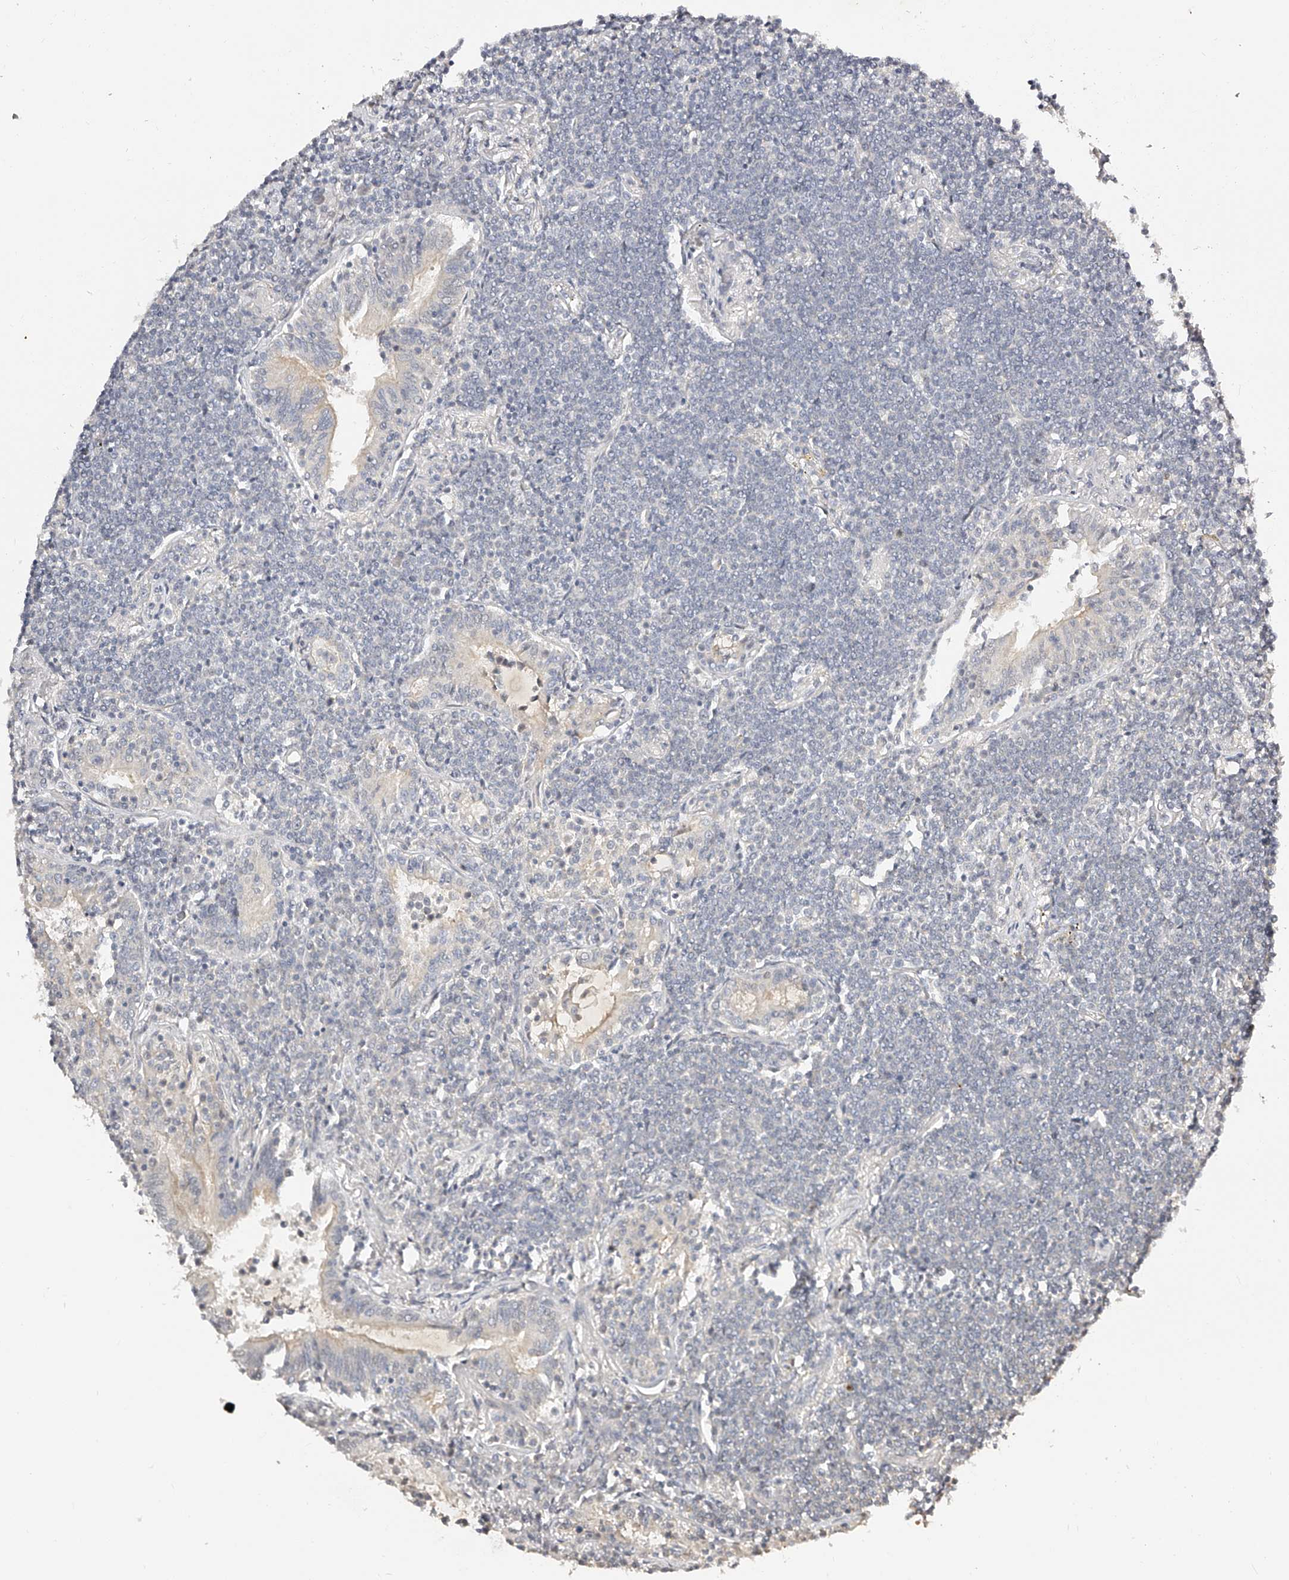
{"staining": {"intensity": "negative", "quantity": "none", "location": "none"}, "tissue": "lymphoma", "cell_type": "Tumor cells", "image_type": "cancer", "snomed": [{"axis": "morphology", "description": "Malignant lymphoma, non-Hodgkin's type, Low grade"}, {"axis": "topography", "description": "Lung"}], "caption": "Human lymphoma stained for a protein using immunohistochemistry displays no positivity in tumor cells.", "gene": "ZNF789", "patient": {"sex": "female", "age": 71}}